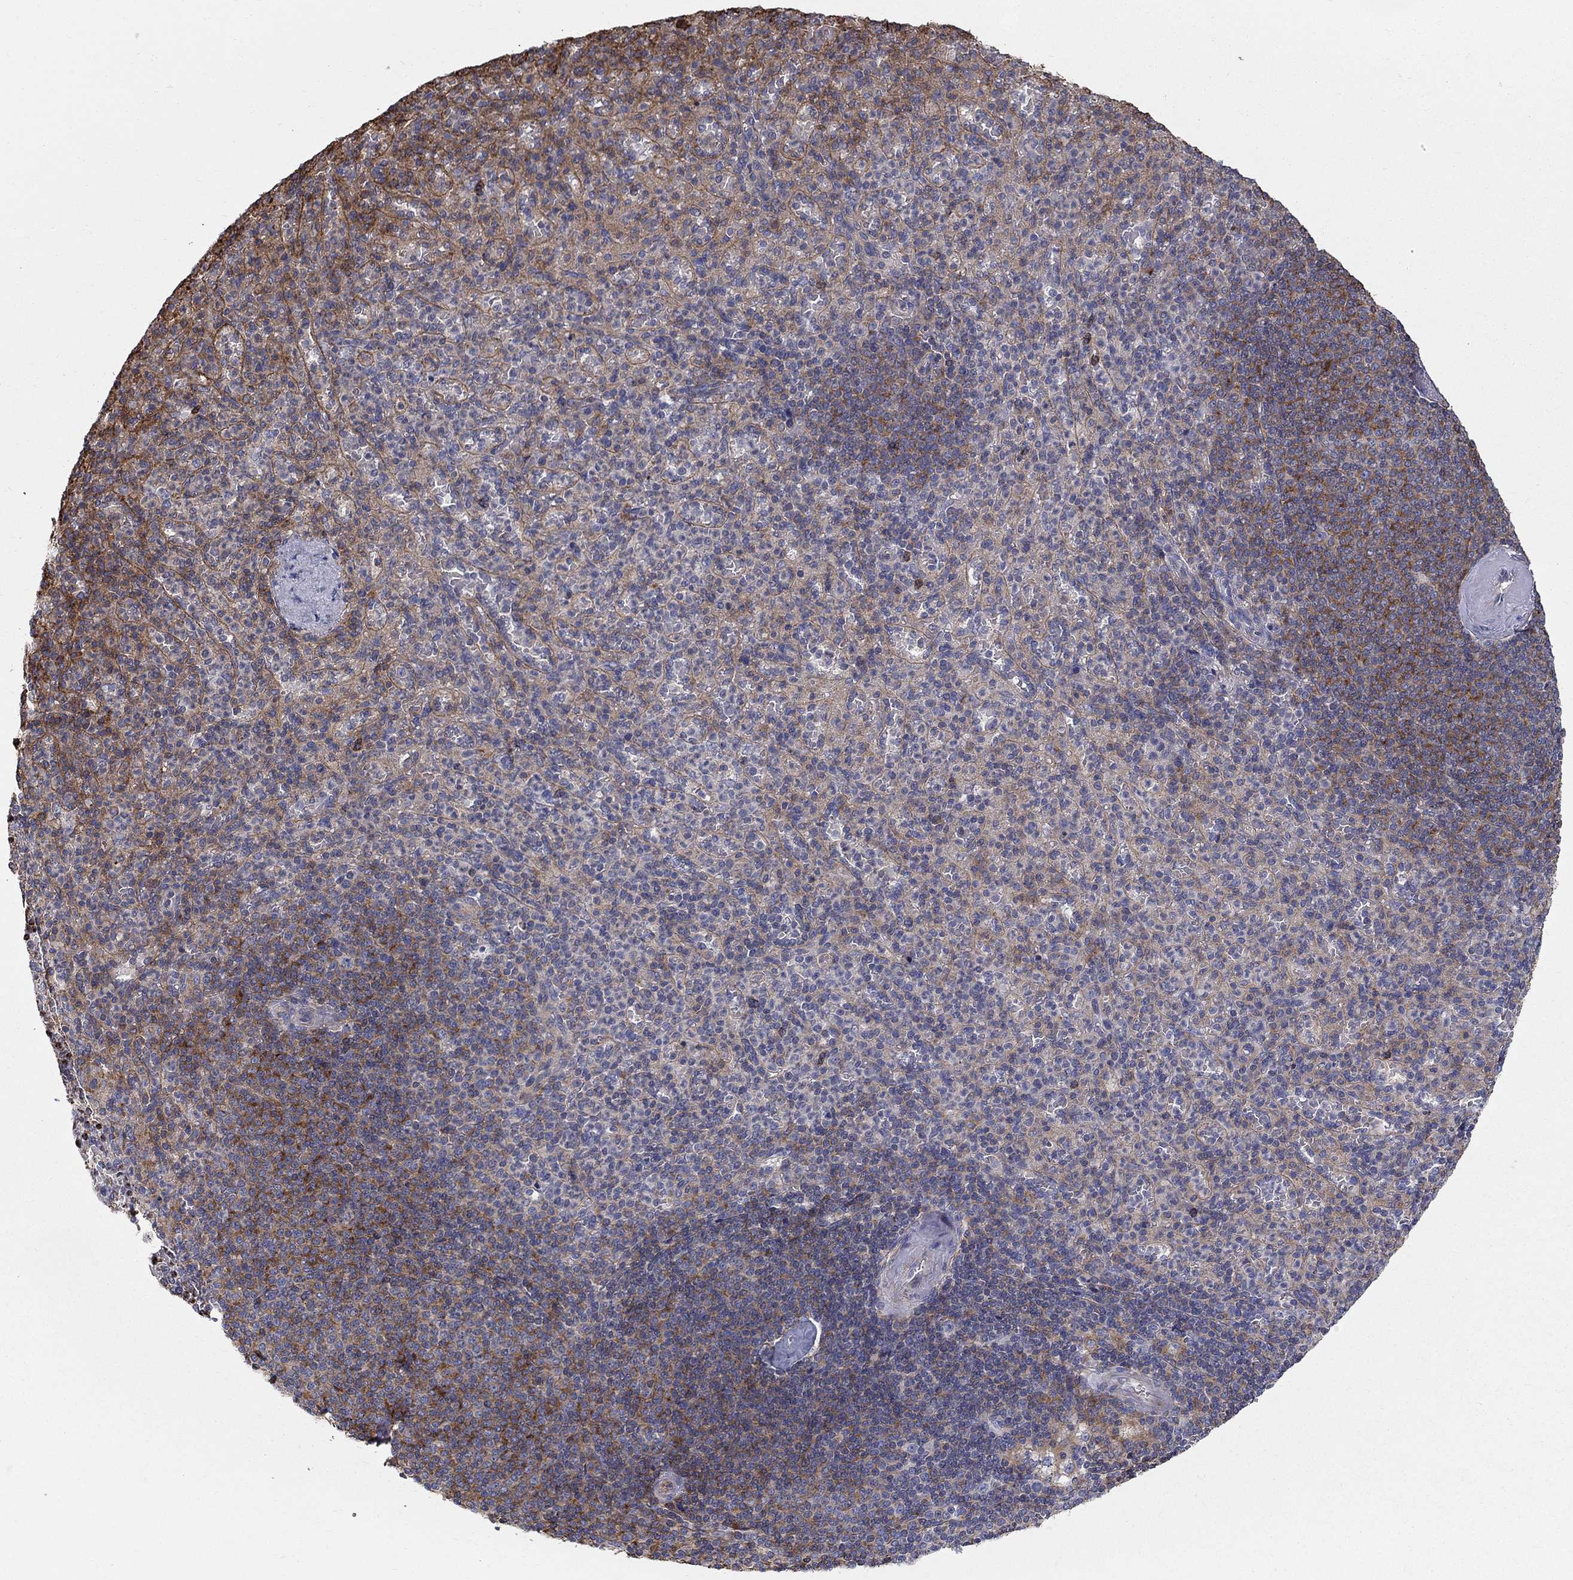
{"staining": {"intensity": "moderate", "quantity": "25%-75%", "location": "cytoplasmic/membranous"}, "tissue": "spleen", "cell_type": "Cells in red pulp", "image_type": "normal", "snomed": [{"axis": "morphology", "description": "Normal tissue, NOS"}, {"axis": "topography", "description": "Spleen"}], "caption": "A brown stain highlights moderate cytoplasmic/membranous staining of a protein in cells in red pulp of unremarkable spleen. (DAB IHC, brown staining for protein, blue staining for nuclei).", "gene": "NPHP1", "patient": {"sex": "female", "age": 74}}